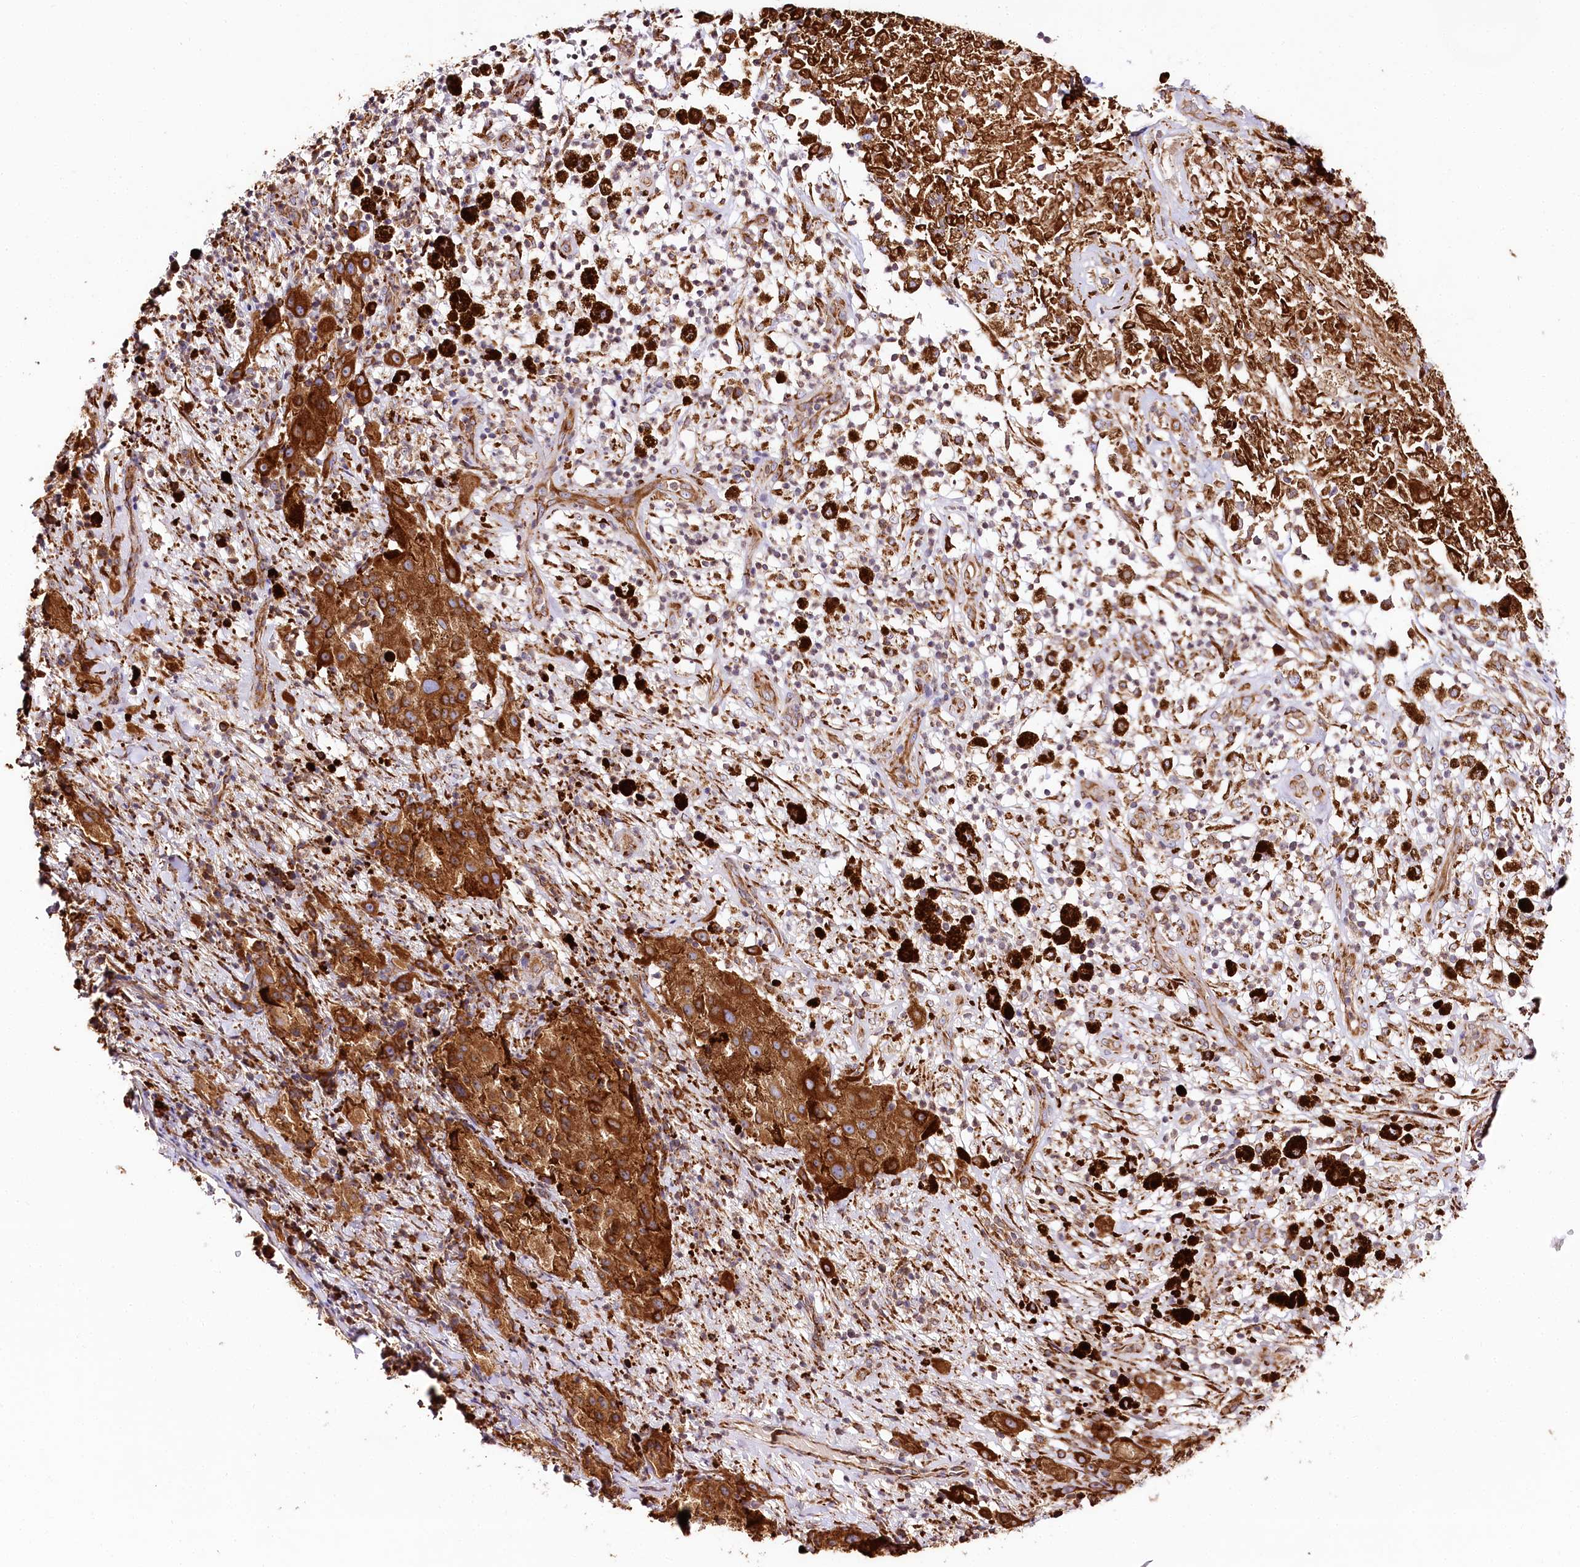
{"staining": {"intensity": "strong", "quantity": ">75%", "location": "cytoplasmic/membranous"}, "tissue": "melanoma", "cell_type": "Tumor cells", "image_type": "cancer", "snomed": [{"axis": "morphology", "description": "Necrosis, NOS"}, {"axis": "morphology", "description": "Malignant melanoma, NOS"}, {"axis": "topography", "description": "Skin"}], "caption": "A photomicrograph showing strong cytoplasmic/membranous expression in approximately >75% of tumor cells in malignant melanoma, as visualized by brown immunohistochemical staining.", "gene": "CNPY2", "patient": {"sex": "female", "age": 87}}